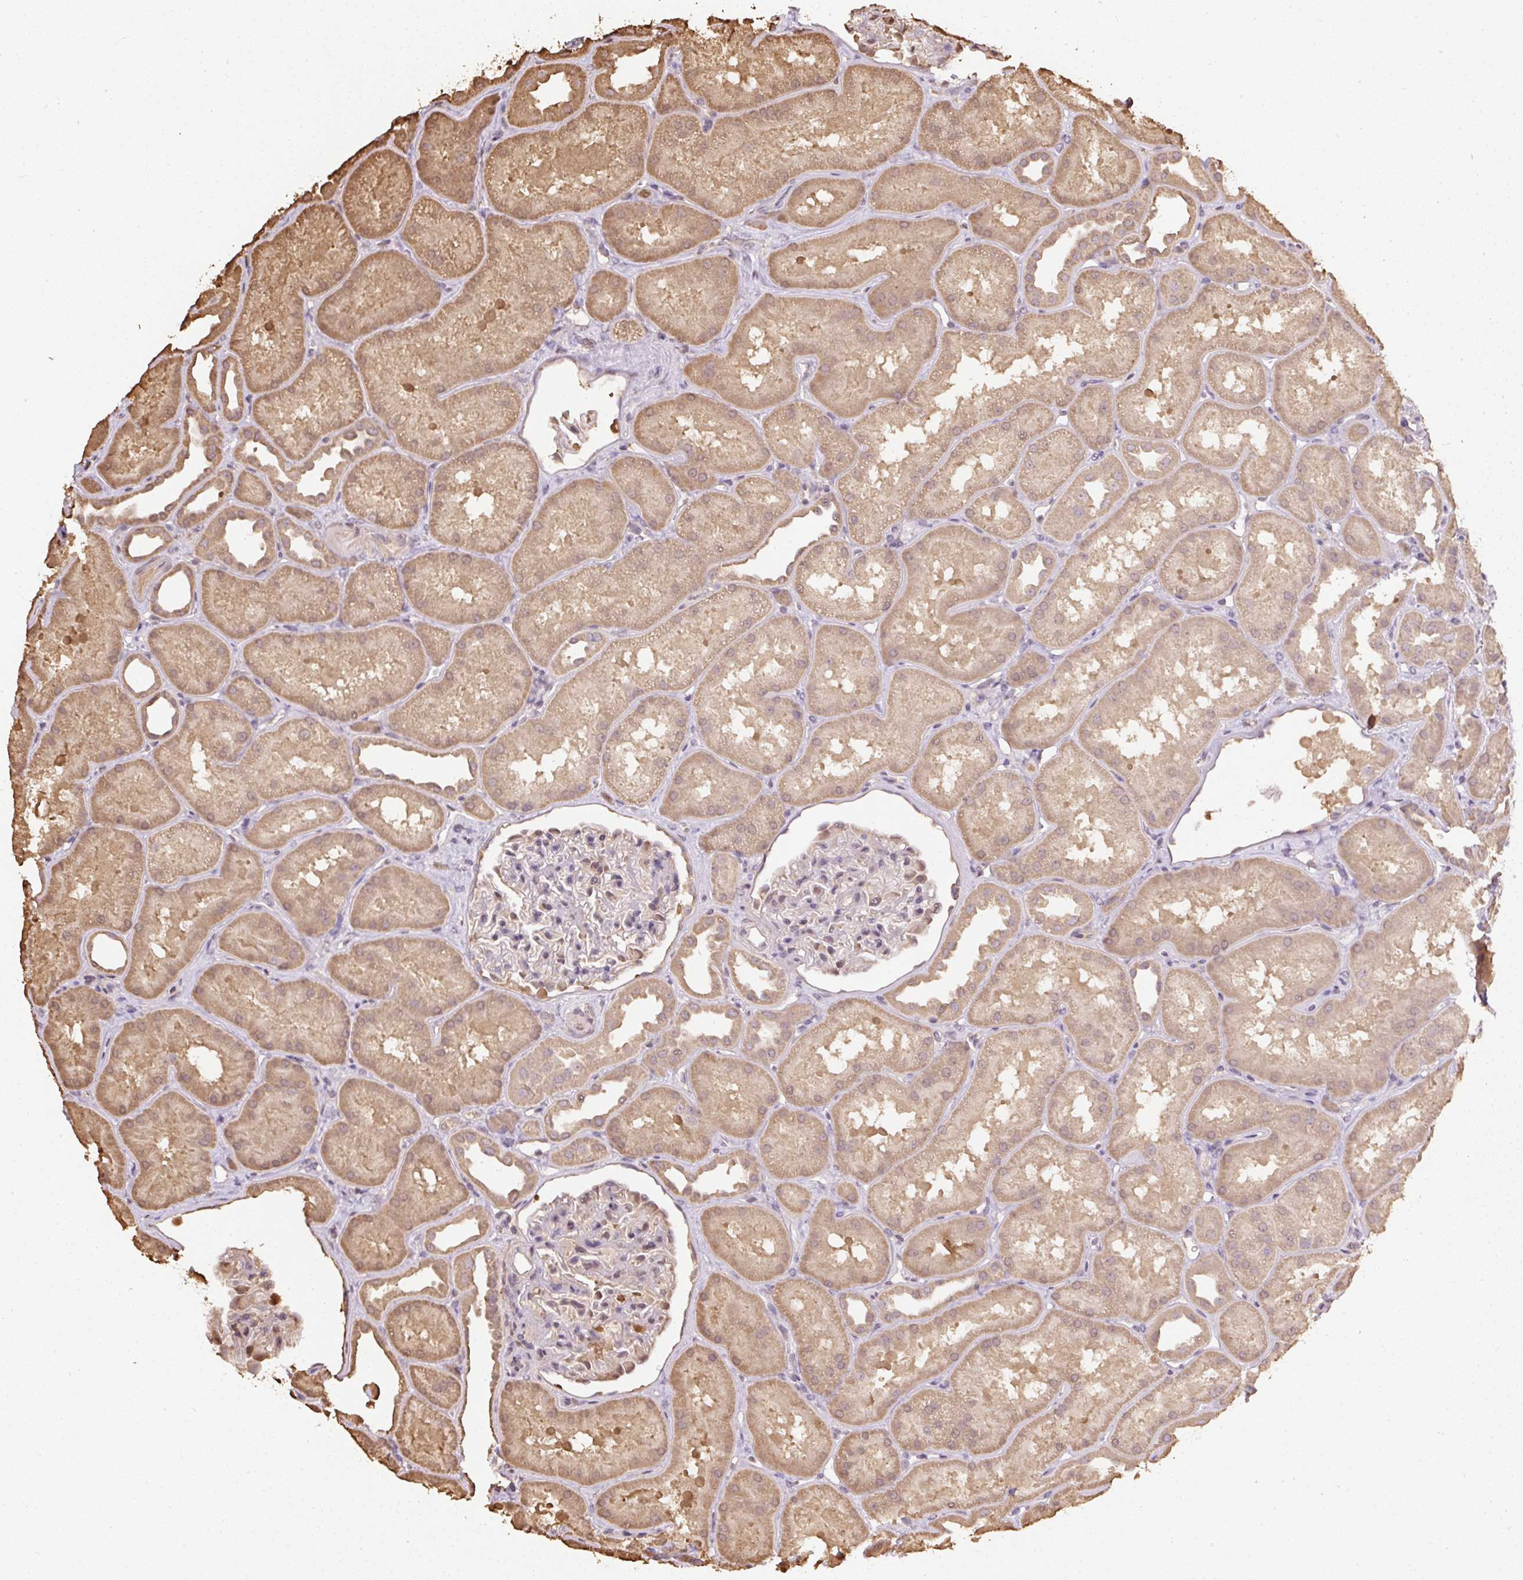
{"staining": {"intensity": "moderate", "quantity": "<25%", "location": "cytoplasmic/membranous,nuclear"}, "tissue": "kidney", "cell_type": "Cells in glomeruli", "image_type": "normal", "snomed": [{"axis": "morphology", "description": "Normal tissue, NOS"}, {"axis": "topography", "description": "Kidney"}], "caption": "Moderate cytoplasmic/membranous,nuclear expression is seen in about <25% of cells in glomeruli in normal kidney.", "gene": "TMEM170B", "patient": {"sex": "male", "age": 61}}